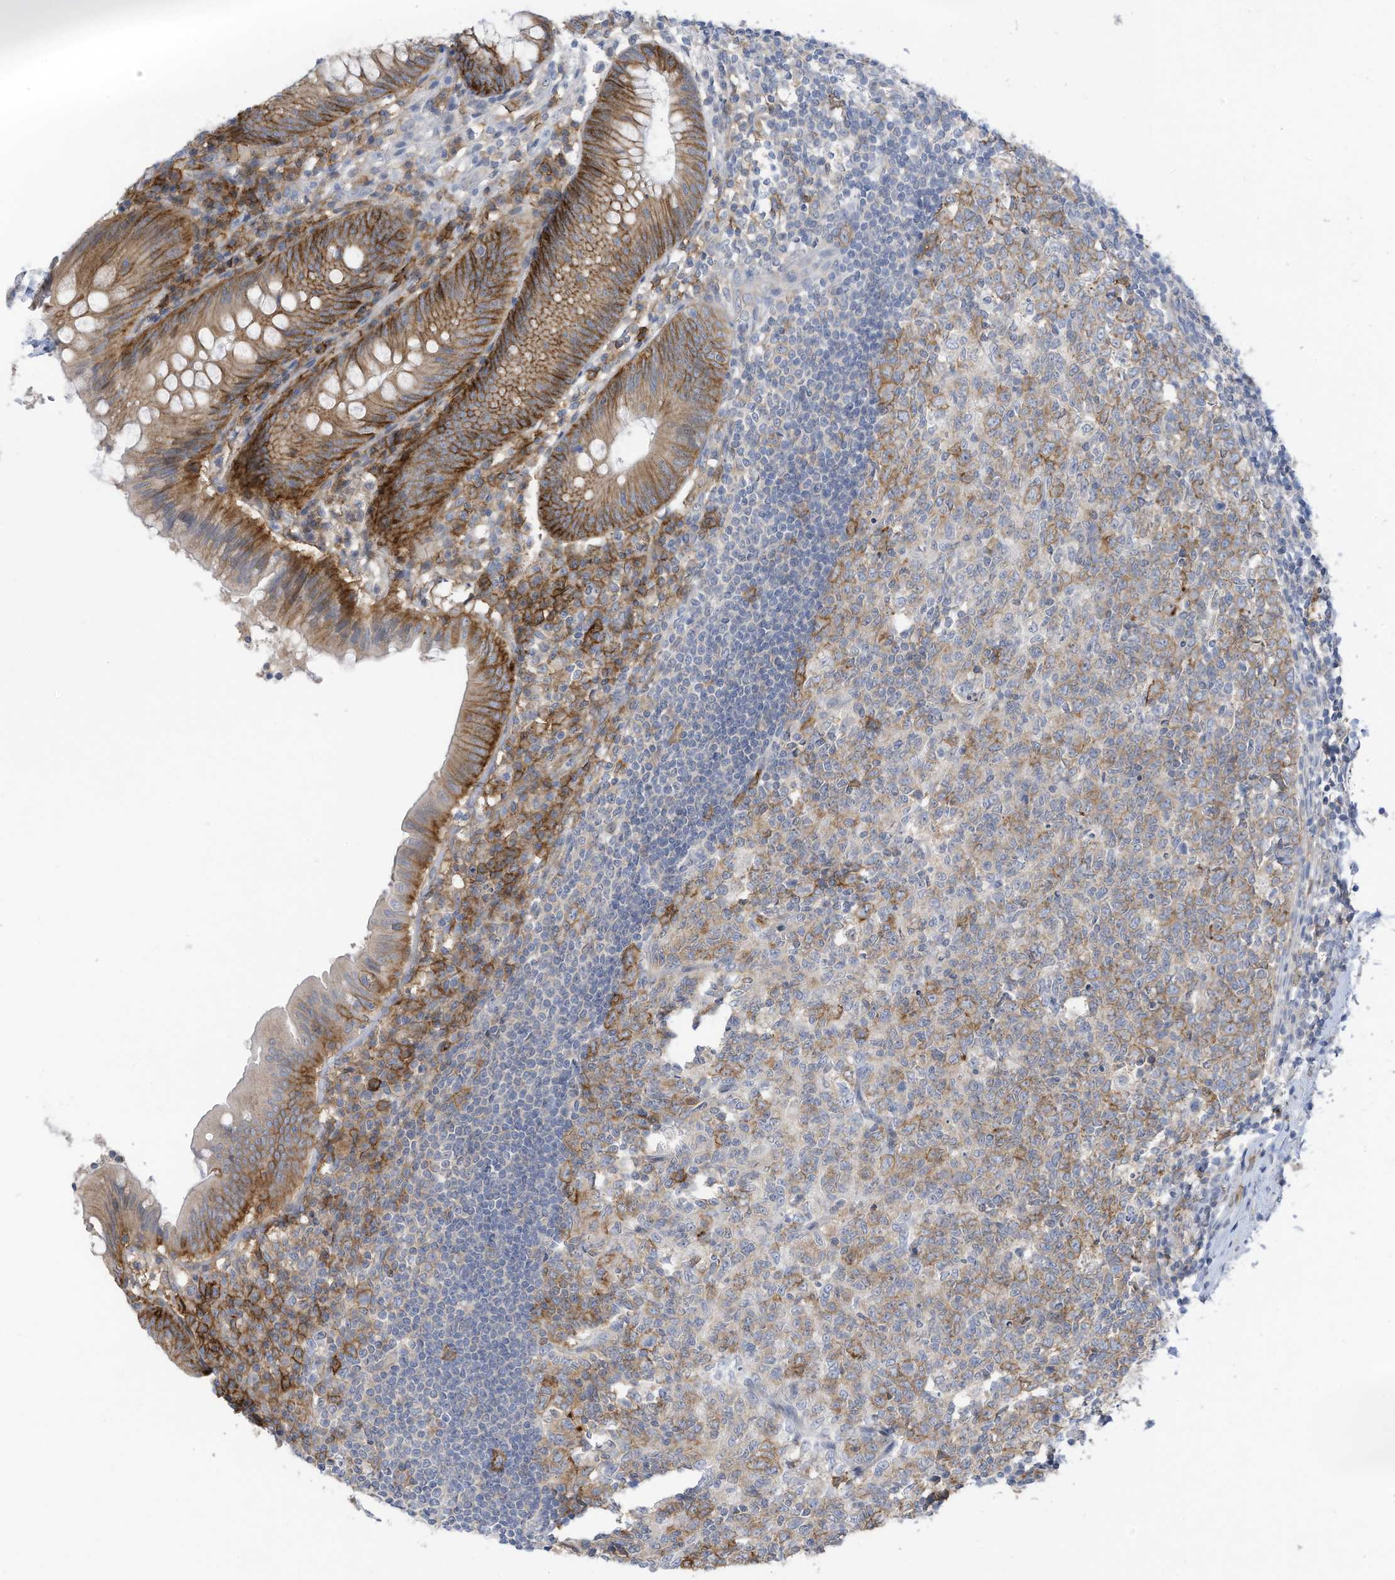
{"staining": {"intensity": "strong", "quantity": ">75%", "location": "cytoplasmic/membranous"}, "tissue": "appendix", "cell_type": "Glandular cells", "image_type": "normal", "snomed": [{"axis": "morphology", "description": "Normal tissue, NOS"}, {"axis": "topography", "description": "Appendix"}], "caption": "Unremarkable appendix shows strong cytoplasmic/membranous staining in about >75% of glandular cells (DAB (3,3'-diaminobenzidine) IHC with brightfield microscopy, high magnification)..", "gene": "SLC1A5", "patient": {"sex": "female", "age": 54}}